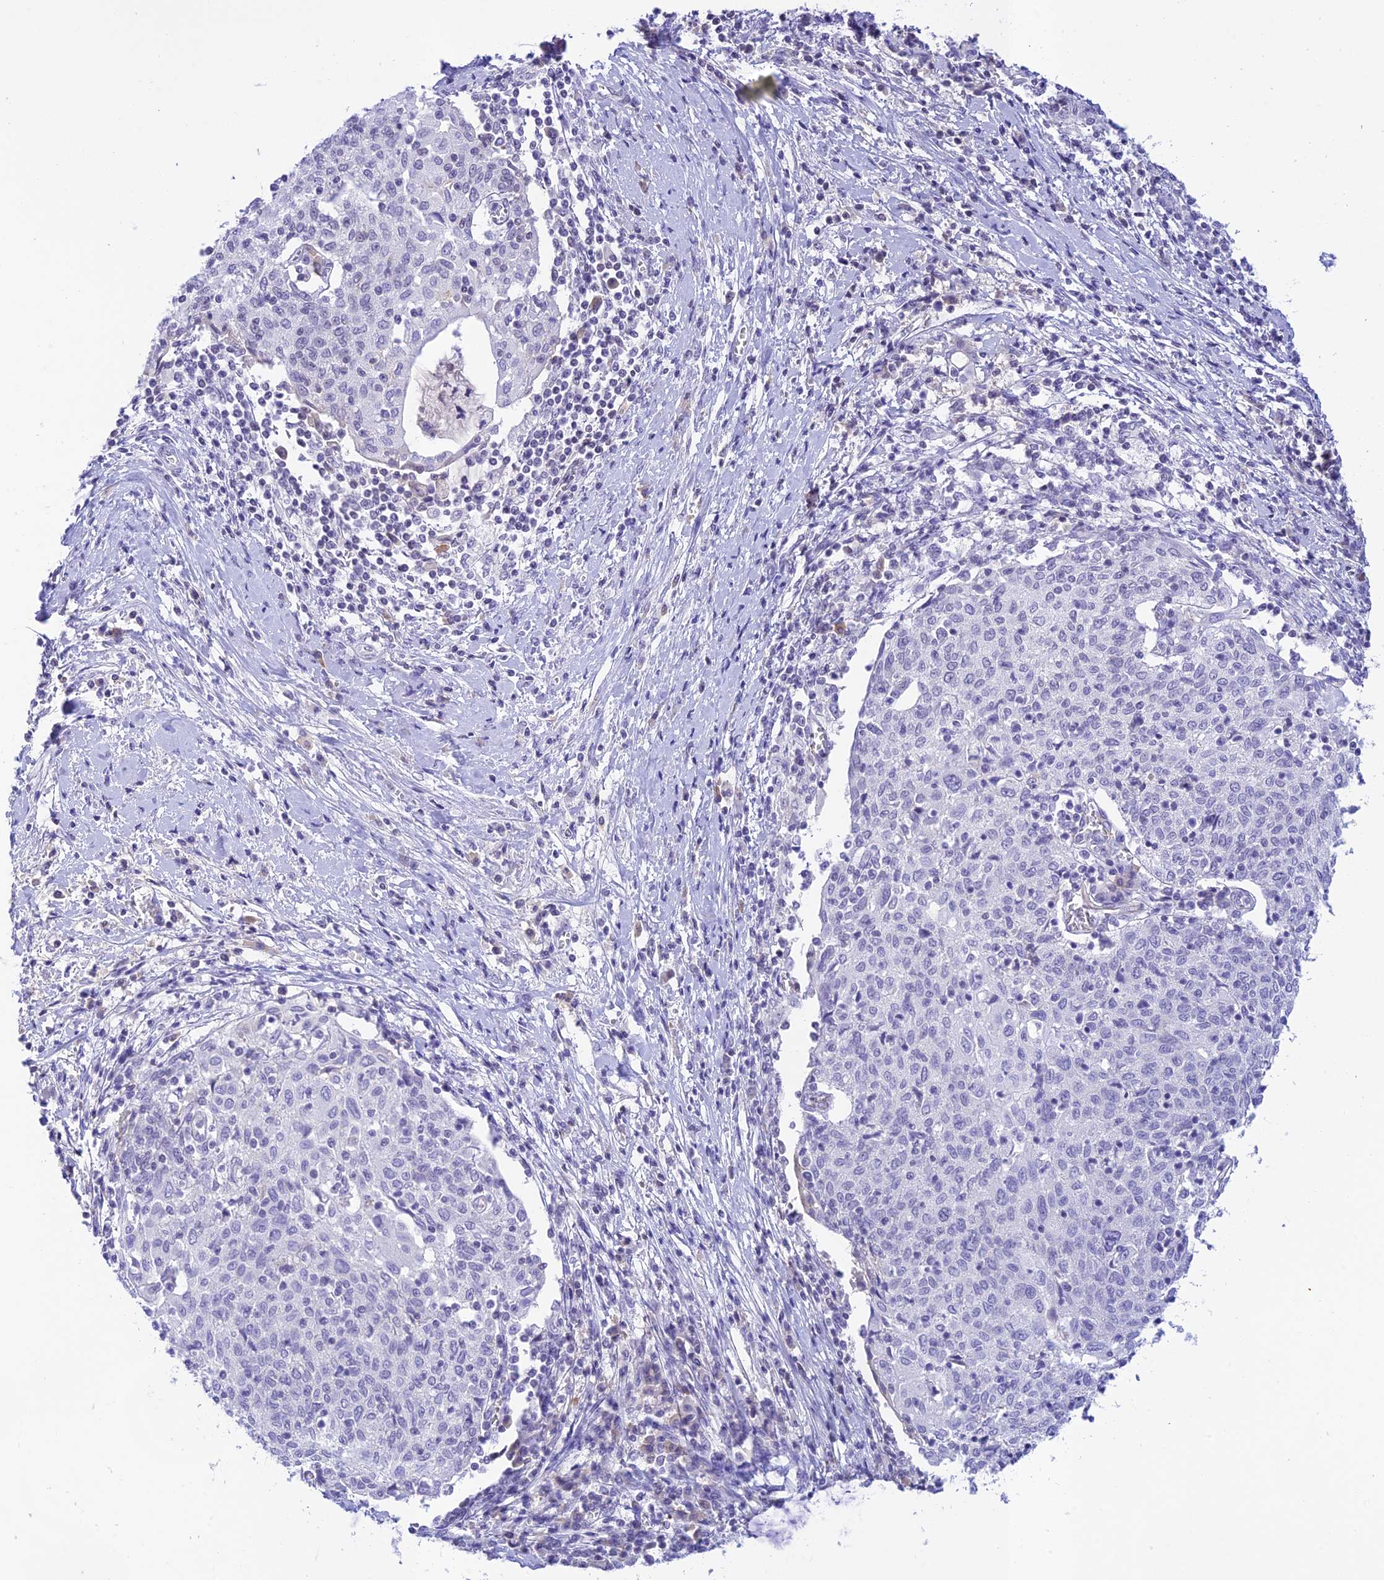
{"staining": {"intensity": "negative", "quantity": "none", "location": "none"}, "tissue": "cervical cancer", "cell_type": "Tumor cells", "image_type": "cancer", "snomed": [{"axis": "morphology", "description": "Squamous cell carcinoma, NOS"}, {"axis": "topography", "description": "Cervix"}], "caption": "DAB (3,3'-diaminobenzidine) immunohistochemical staining of human cervical squamous cell carcinoma reveals no significant positivity in tumor cells. Nuclei are stained in blue.", "gene": "THAP11", "patient": {"sex": "female", "age": 52}}